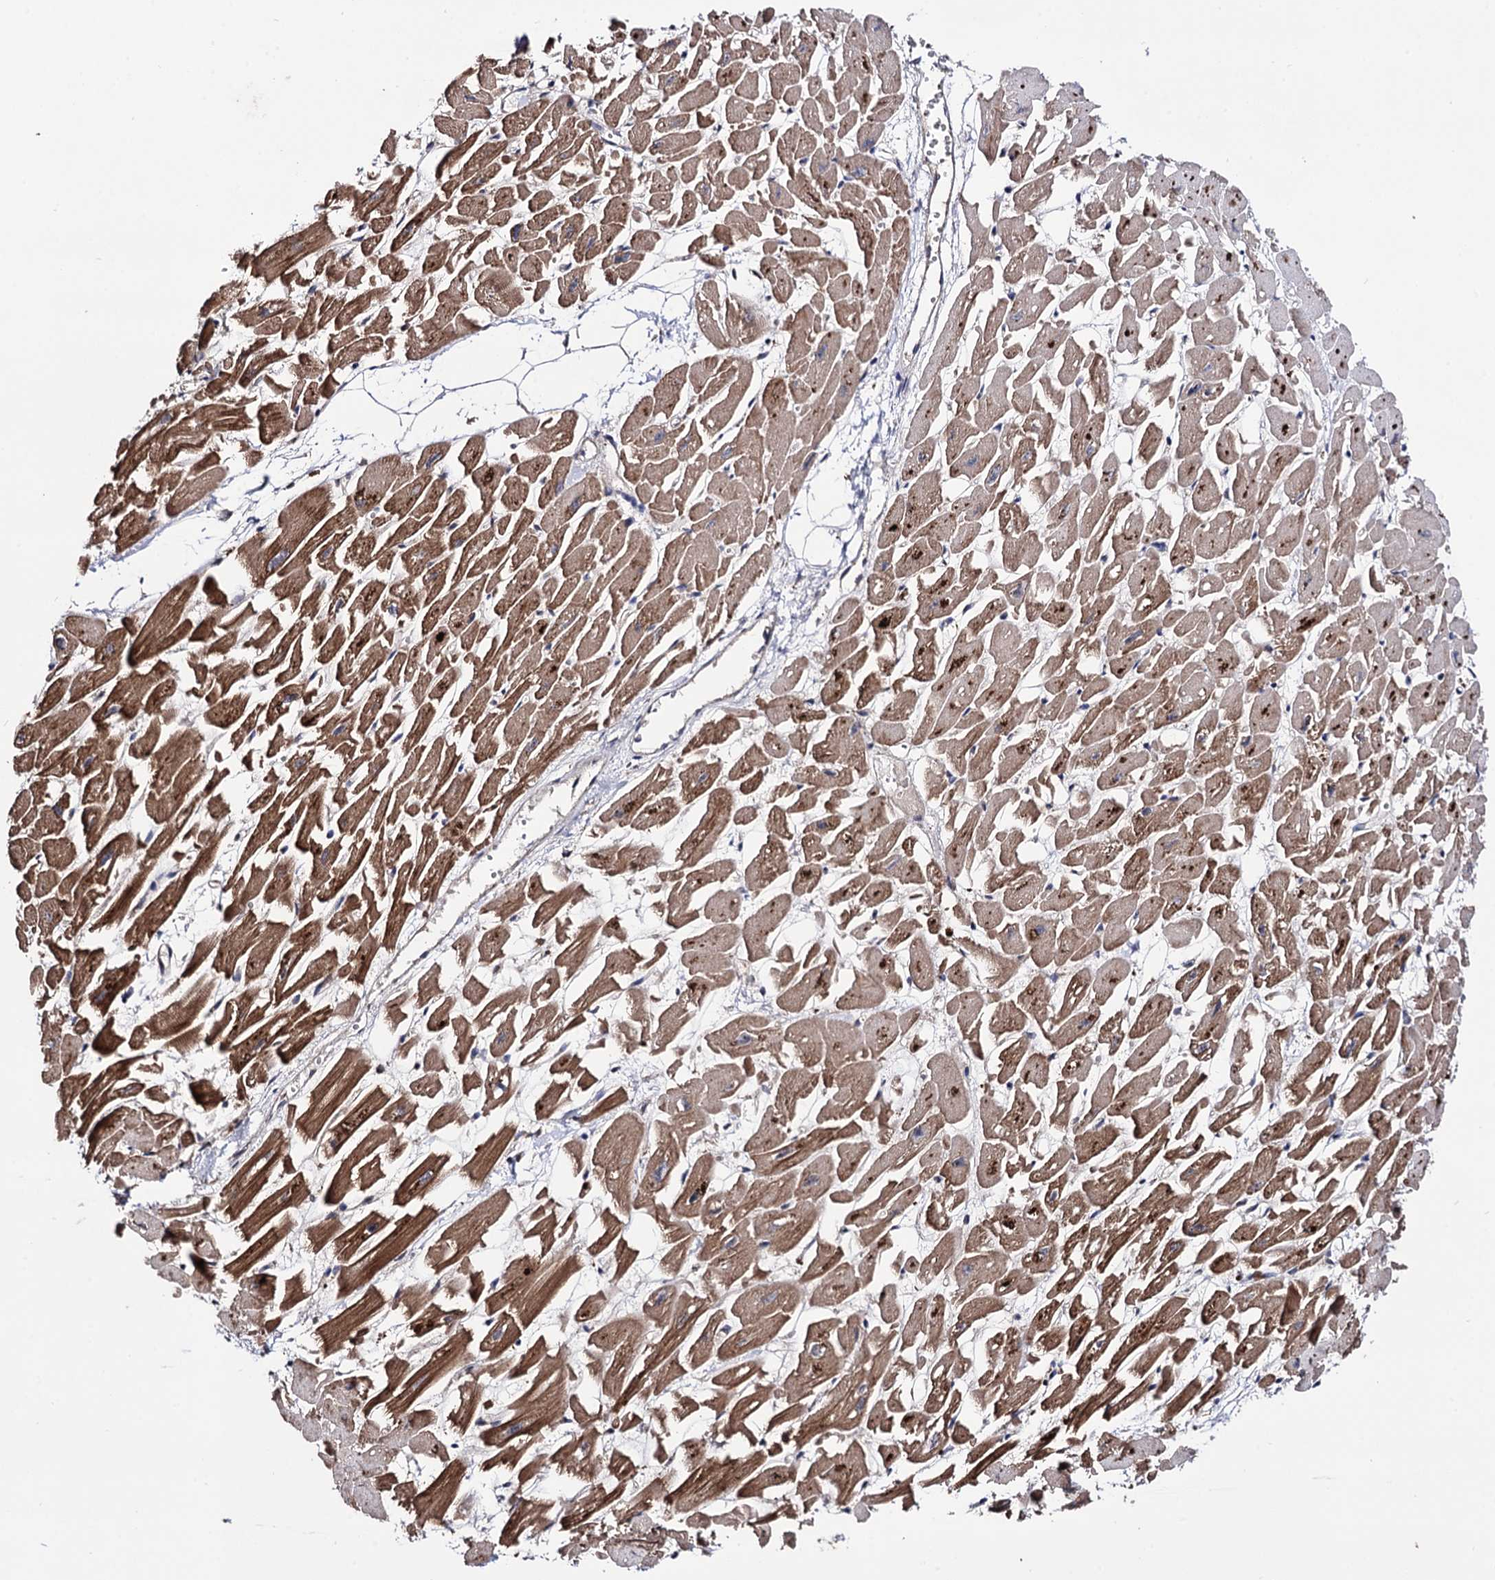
{"staining": {"intensity": "strong", "quantity": ">75%", "location": "cytoplasmic/membranous"}, "tissue": "heart muscle", "cell_type": "Cardiomyocytes", "image_type": "normal", "snomed": [{"axis": "morphology", "description": "Normal tissue, NOS"}, {"axis": "topography", "description": "Heart"}], "caption": "Heart muscle stained with a brown dye demonstrates strong cytoplasmic/membranous positive positivity in about >75% of cardiomyocytes.", "gene": "MICAL2", "patient": {"sex": "female", "age": 64}}